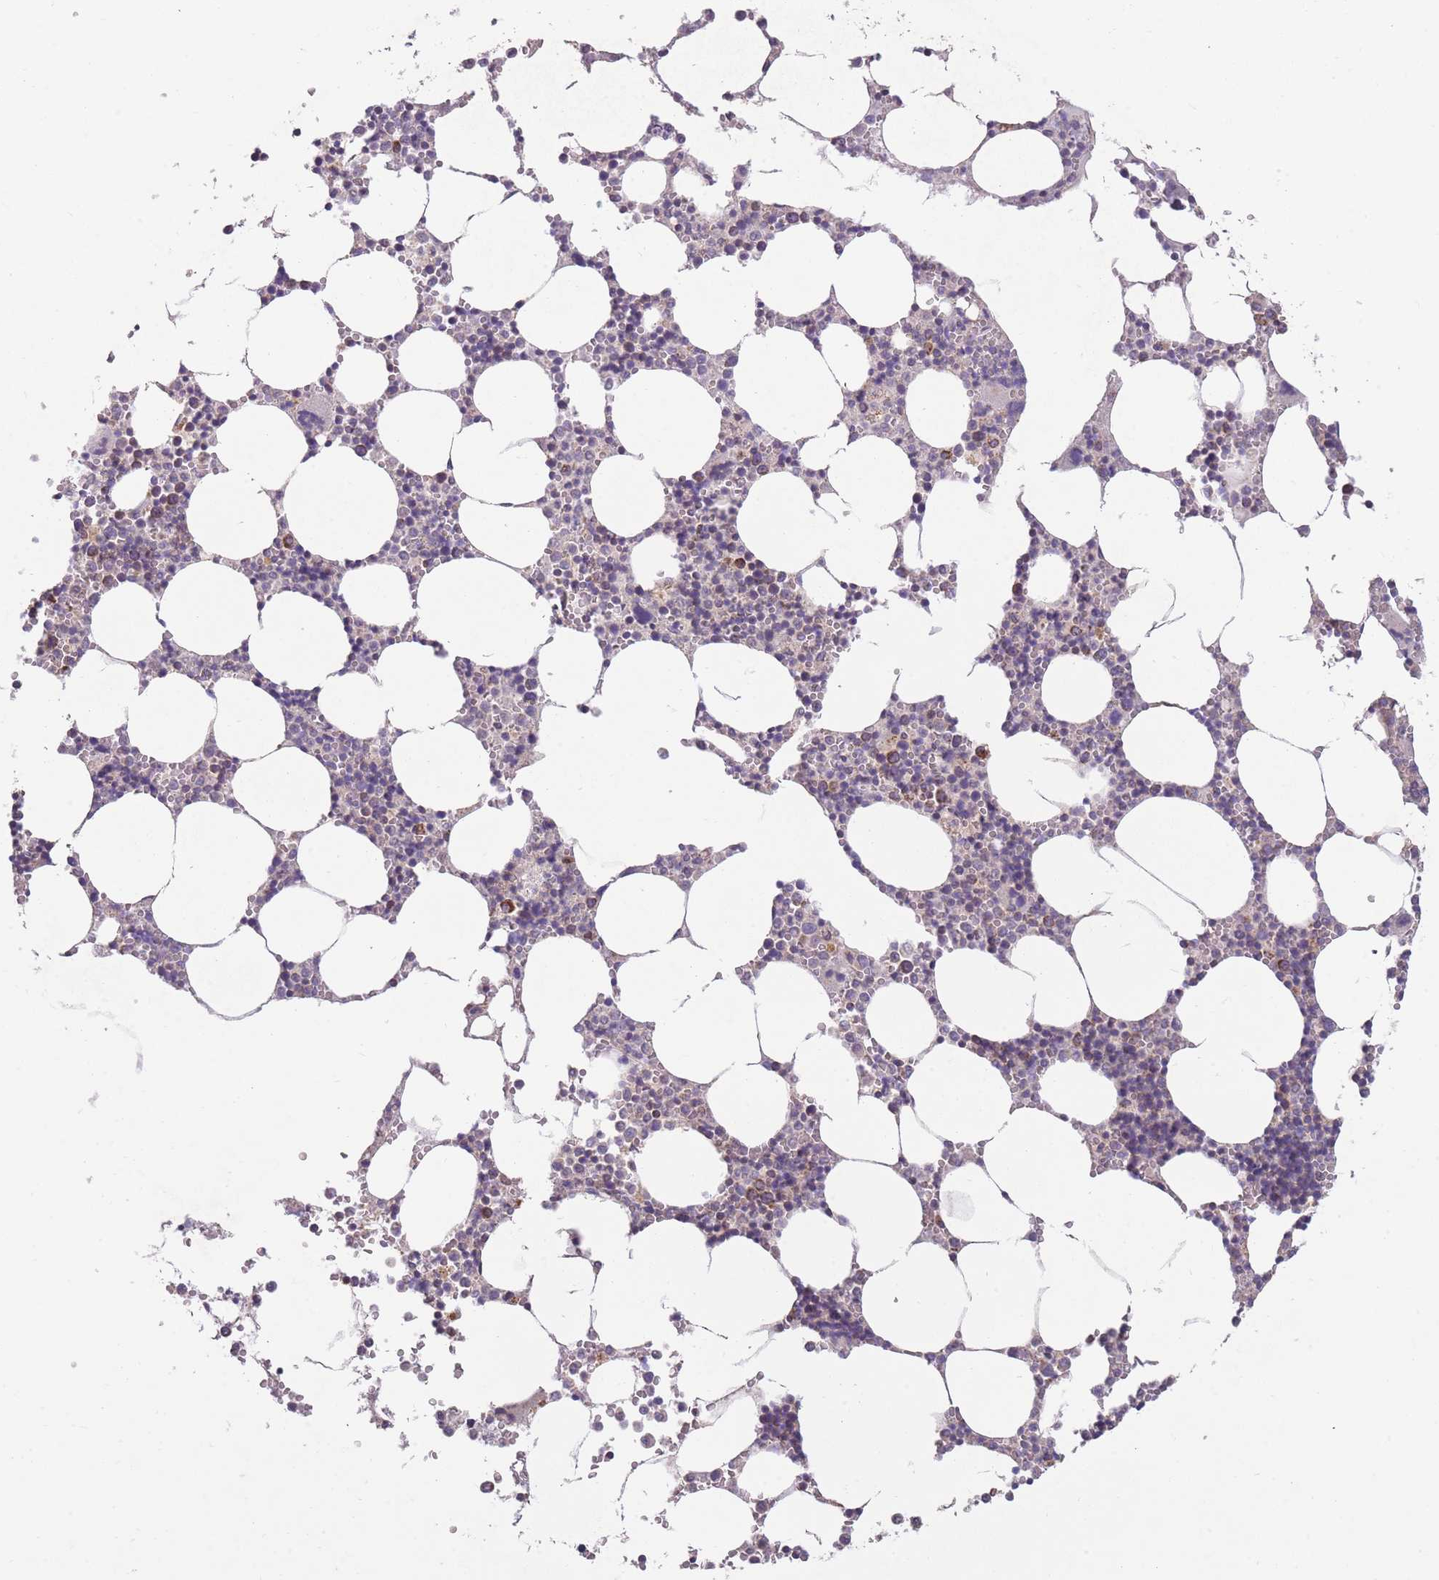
{"staining": {"intensity": "strong", "quantity": "<25%", "location": "cytoplasmic/membranous"}, "tissue": "bone marrow", "cell_type": "Hematopoietic cells", "image_type": "normal", "snomed": [{"axis": "morphology", "description": "Normal tissue, NOS"}, {"axis": "topography", "description": "Bone marrow"}], "caption": "Benign bone marrow demonstrates strong cytoplasmic/membranous staining in about <25% of hematopoietic cells.", "gene": "ENSG00000255639", "patient": {"sex": "male", "age": 54}}